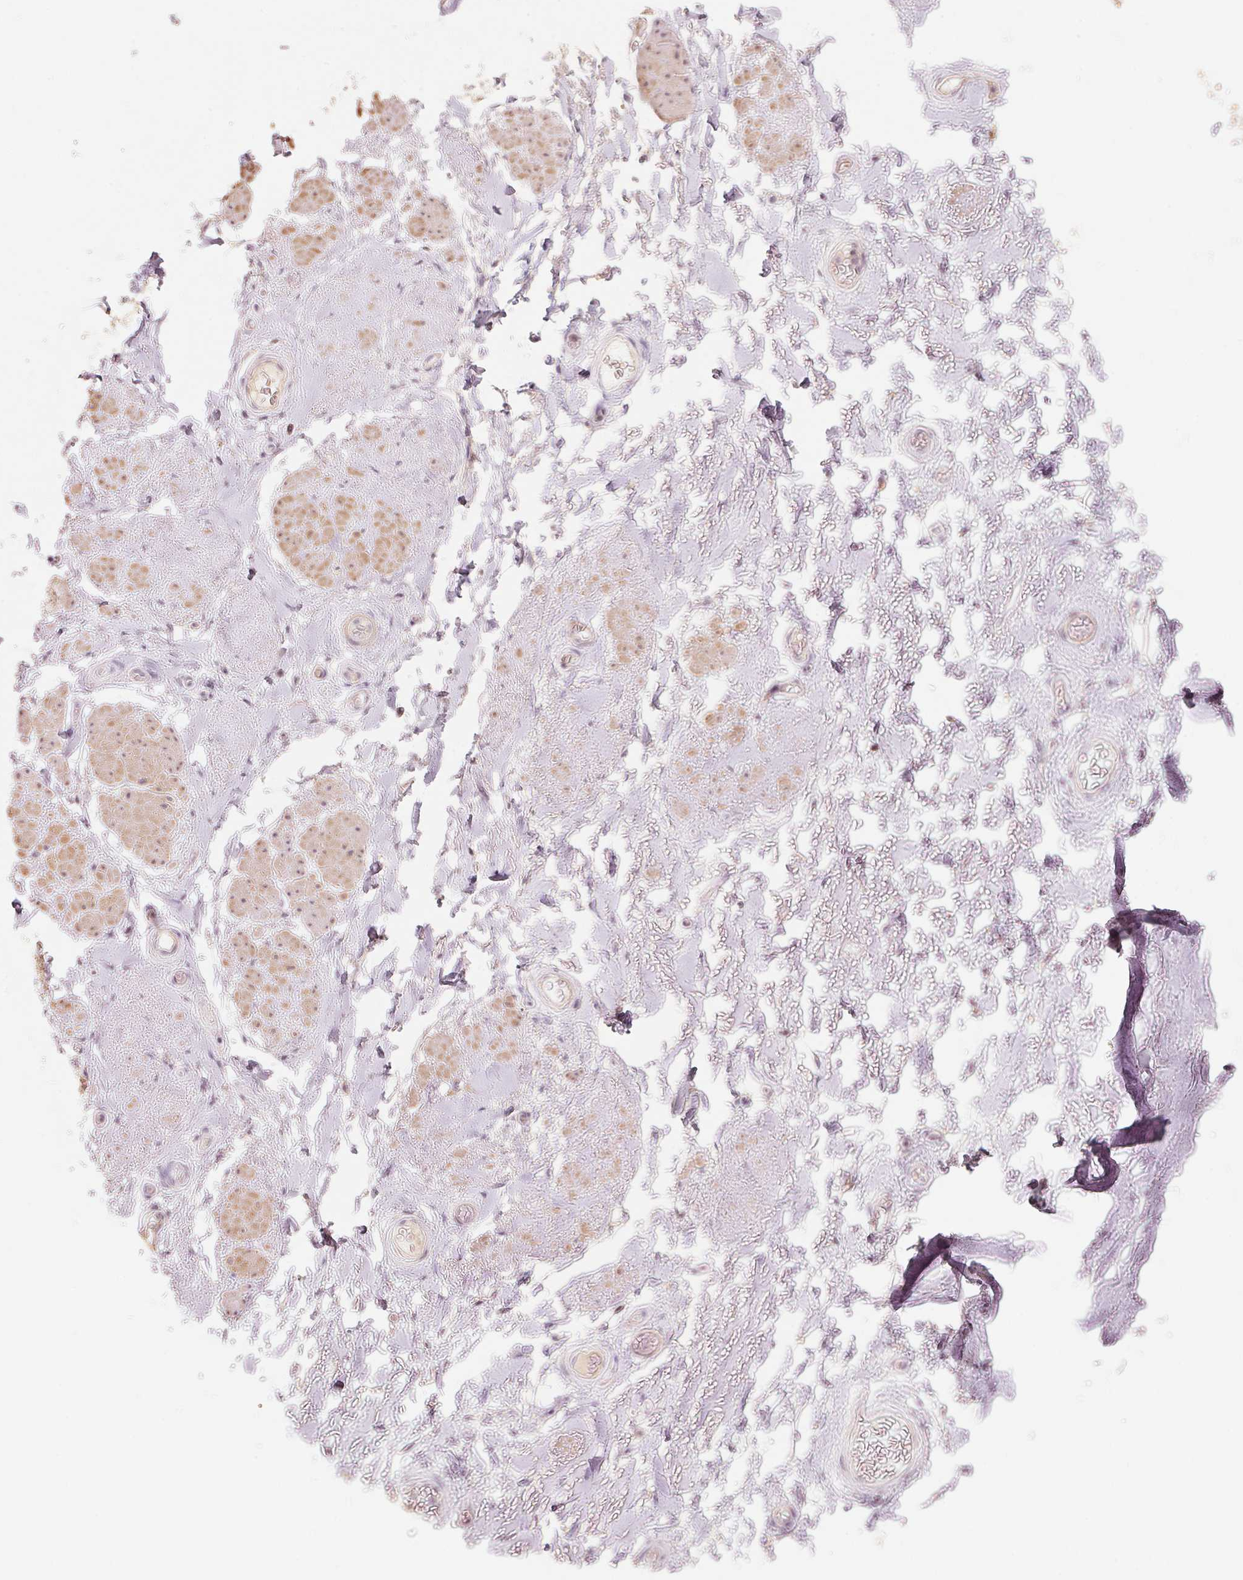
{"staining": {"intensity": "negative", "quantity": "none", "location": "none"}, "tissue": "adipose tissue", "cell_type": "Adipocytes", "image_type": "normal", "snomed": [{"axis": "morphology", "description": "Normal tissue, NOS"}, {"axis": "topography", "description": "Anal"}, {"axis": "topography", "description": "Peripheral nerve tissue"}], "caption": "Immunohistochemical staining of benign adipose tissue reveals no significant positivity in adipocytes.", "gene": "TP53AIP1", "patient": {"sex": "male", "age": 53}}